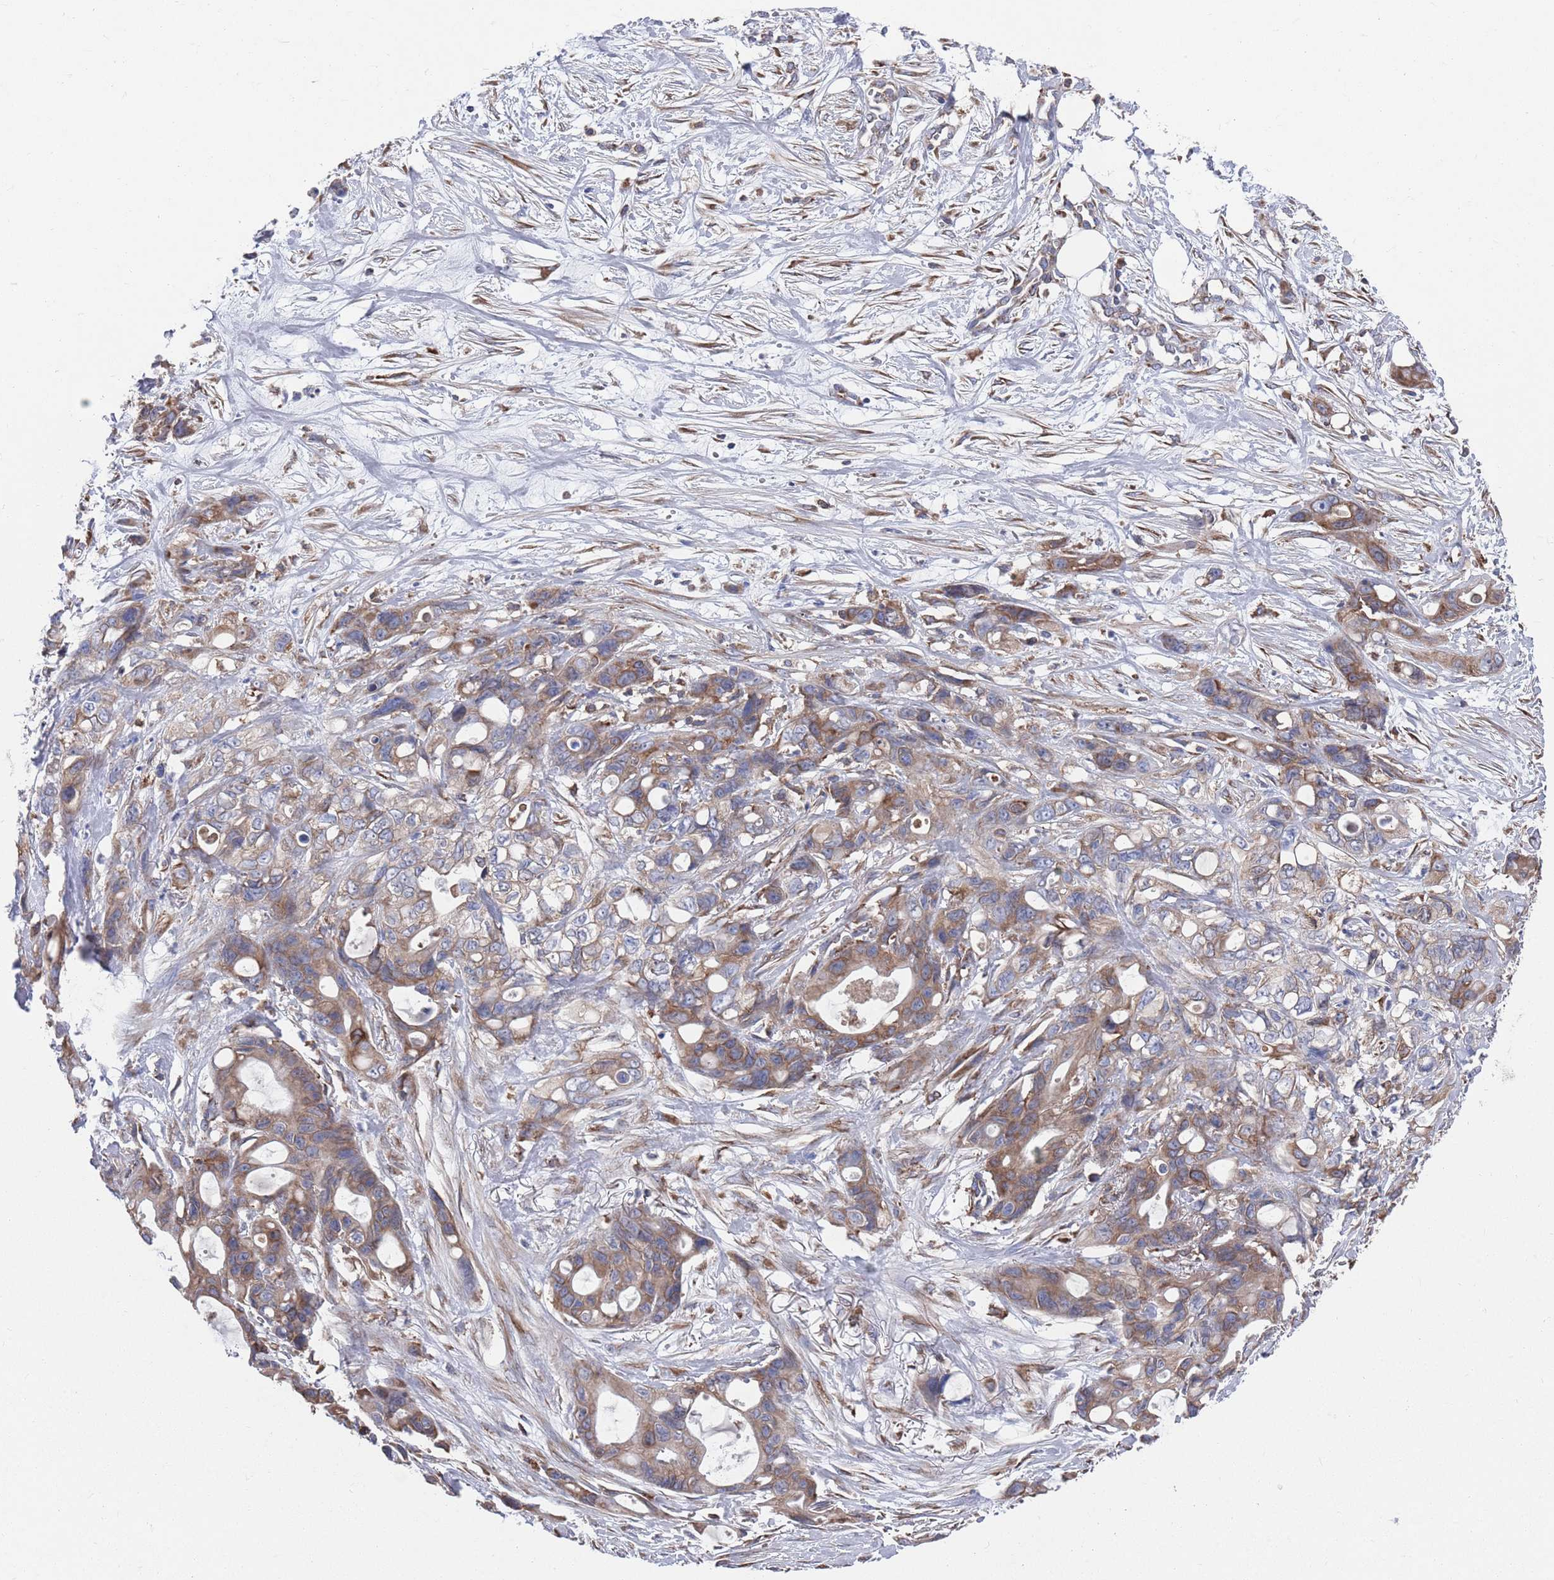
{"staining": {"intensity": "moderate", "quantity": ">75%", "location": "cytoplasmic/membranous"}, "tissue": "ovarian cancer", "cell_type": "Tumor cells", "image_type": "cancer", "snomed": [{"axis": "morphology", "description": "Cystadenocarcinoma, mucinous, NOS"}, {"axis": "topography", "description": "Ovary"}], "caption": "This histopathology image displays ovarian cancer (mucinous cystadenocarcinoma) stained with immunohistochemistry to label a protein in brown. The cytoplasmic/membranous of tumor cells show moderate positivity for the protein. Nuclei are counter-stained blue.", "gene": "GID8", "patient": {"sex": "female", "age": 70}}